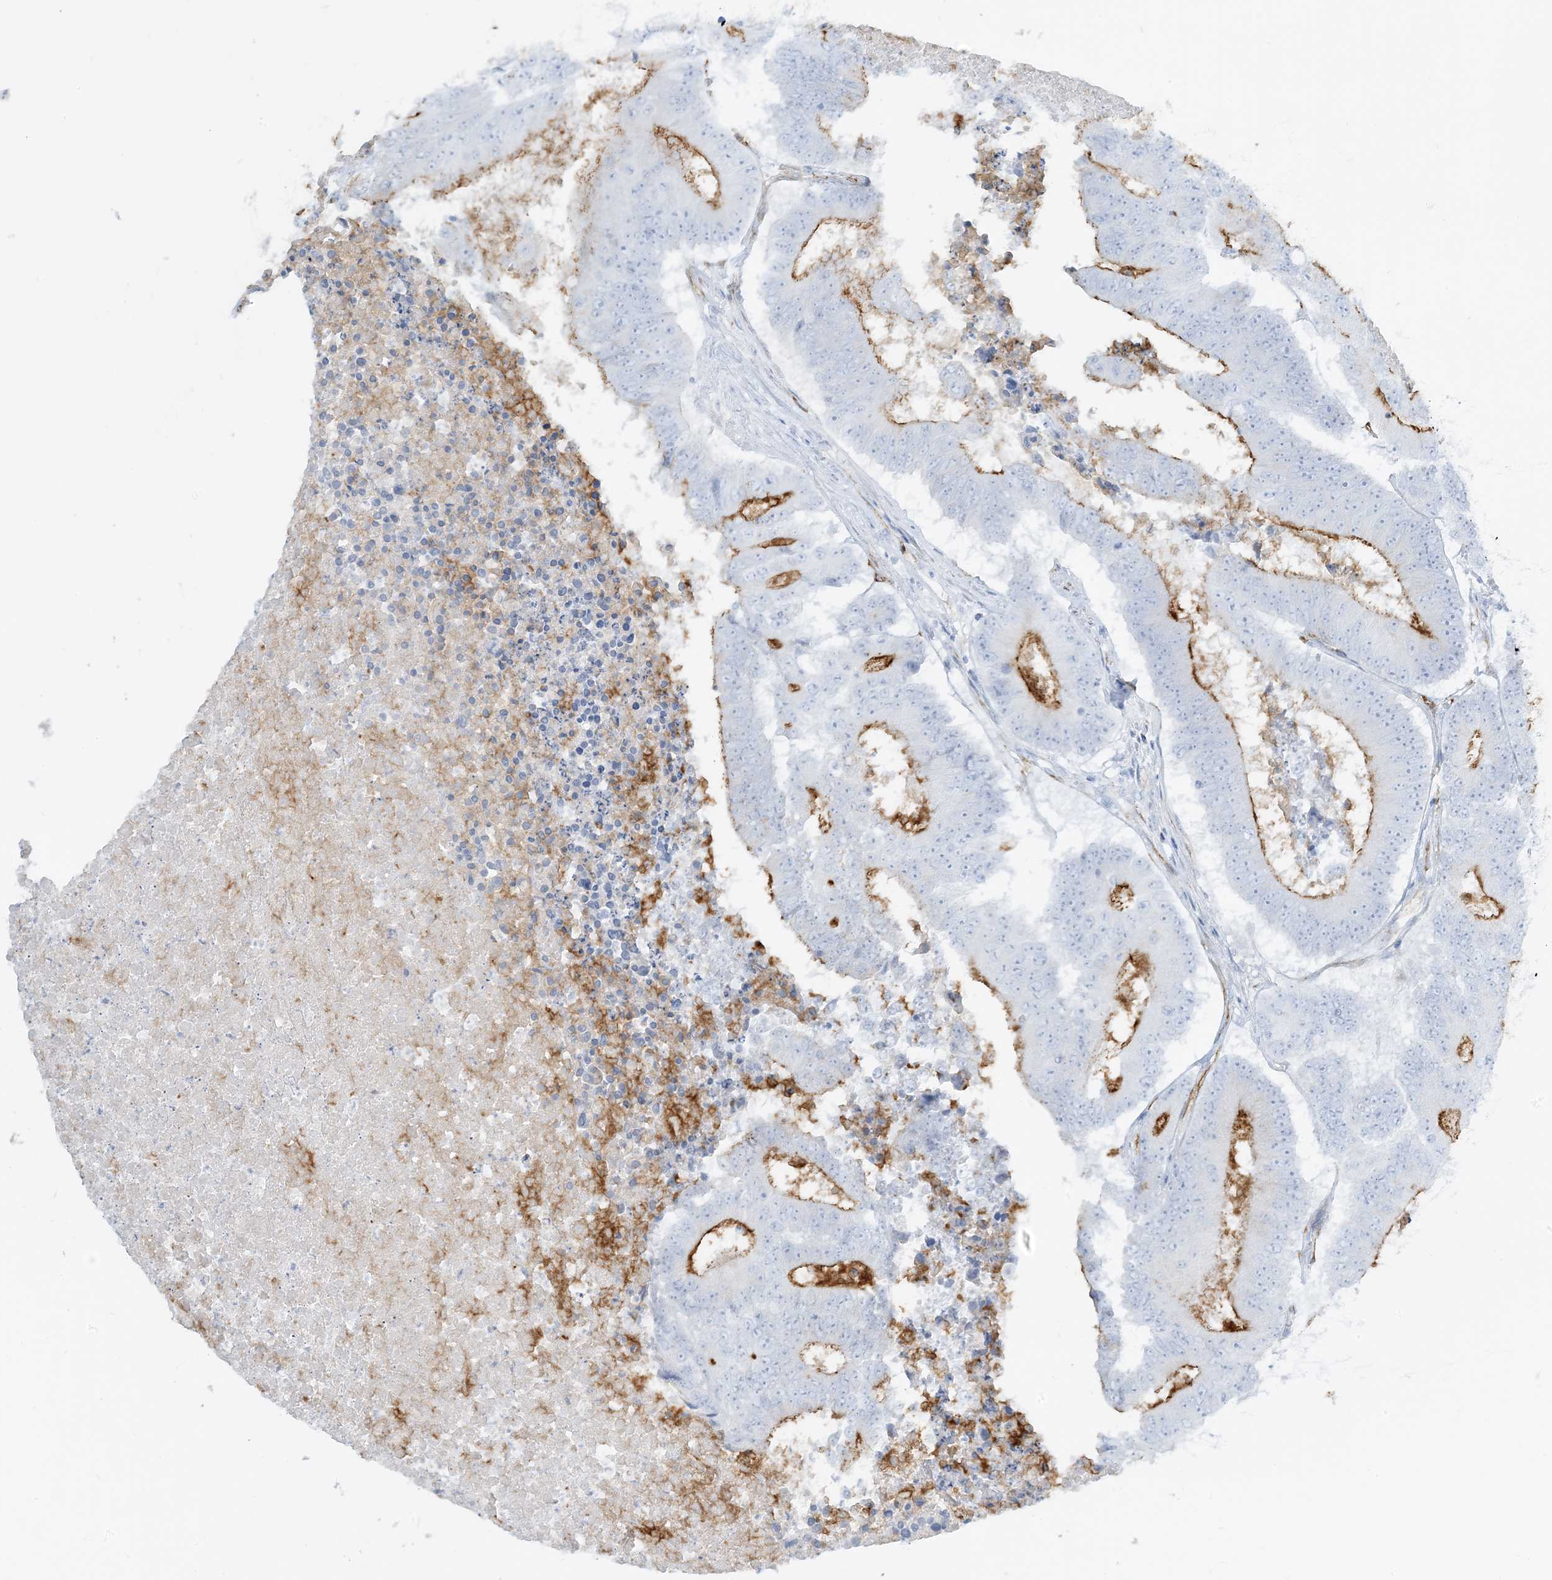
{"staining": {"intensity": "moderate", "quantity": "<25%", "location": "cytoplasmic/membranous"}, "tissue": "colorectal cancer", "cell_type": "Tumor cells", "image_type": "cancer", "snomed": [{"axis": "morphology", "description": "Adenocarcinoma, NOS"}, {"axis": "topography", "description": "Colon"}], "caption": "Immunohistochemical staining of colorectal cancer (adenocarcinoma) demonstrates low levels of moderate cytoplasmic/membranous protein positivity in approximately <25% of tumor cells.", "gene": "EPS8L3", "patient": {"sex": "male", "age": 87}}